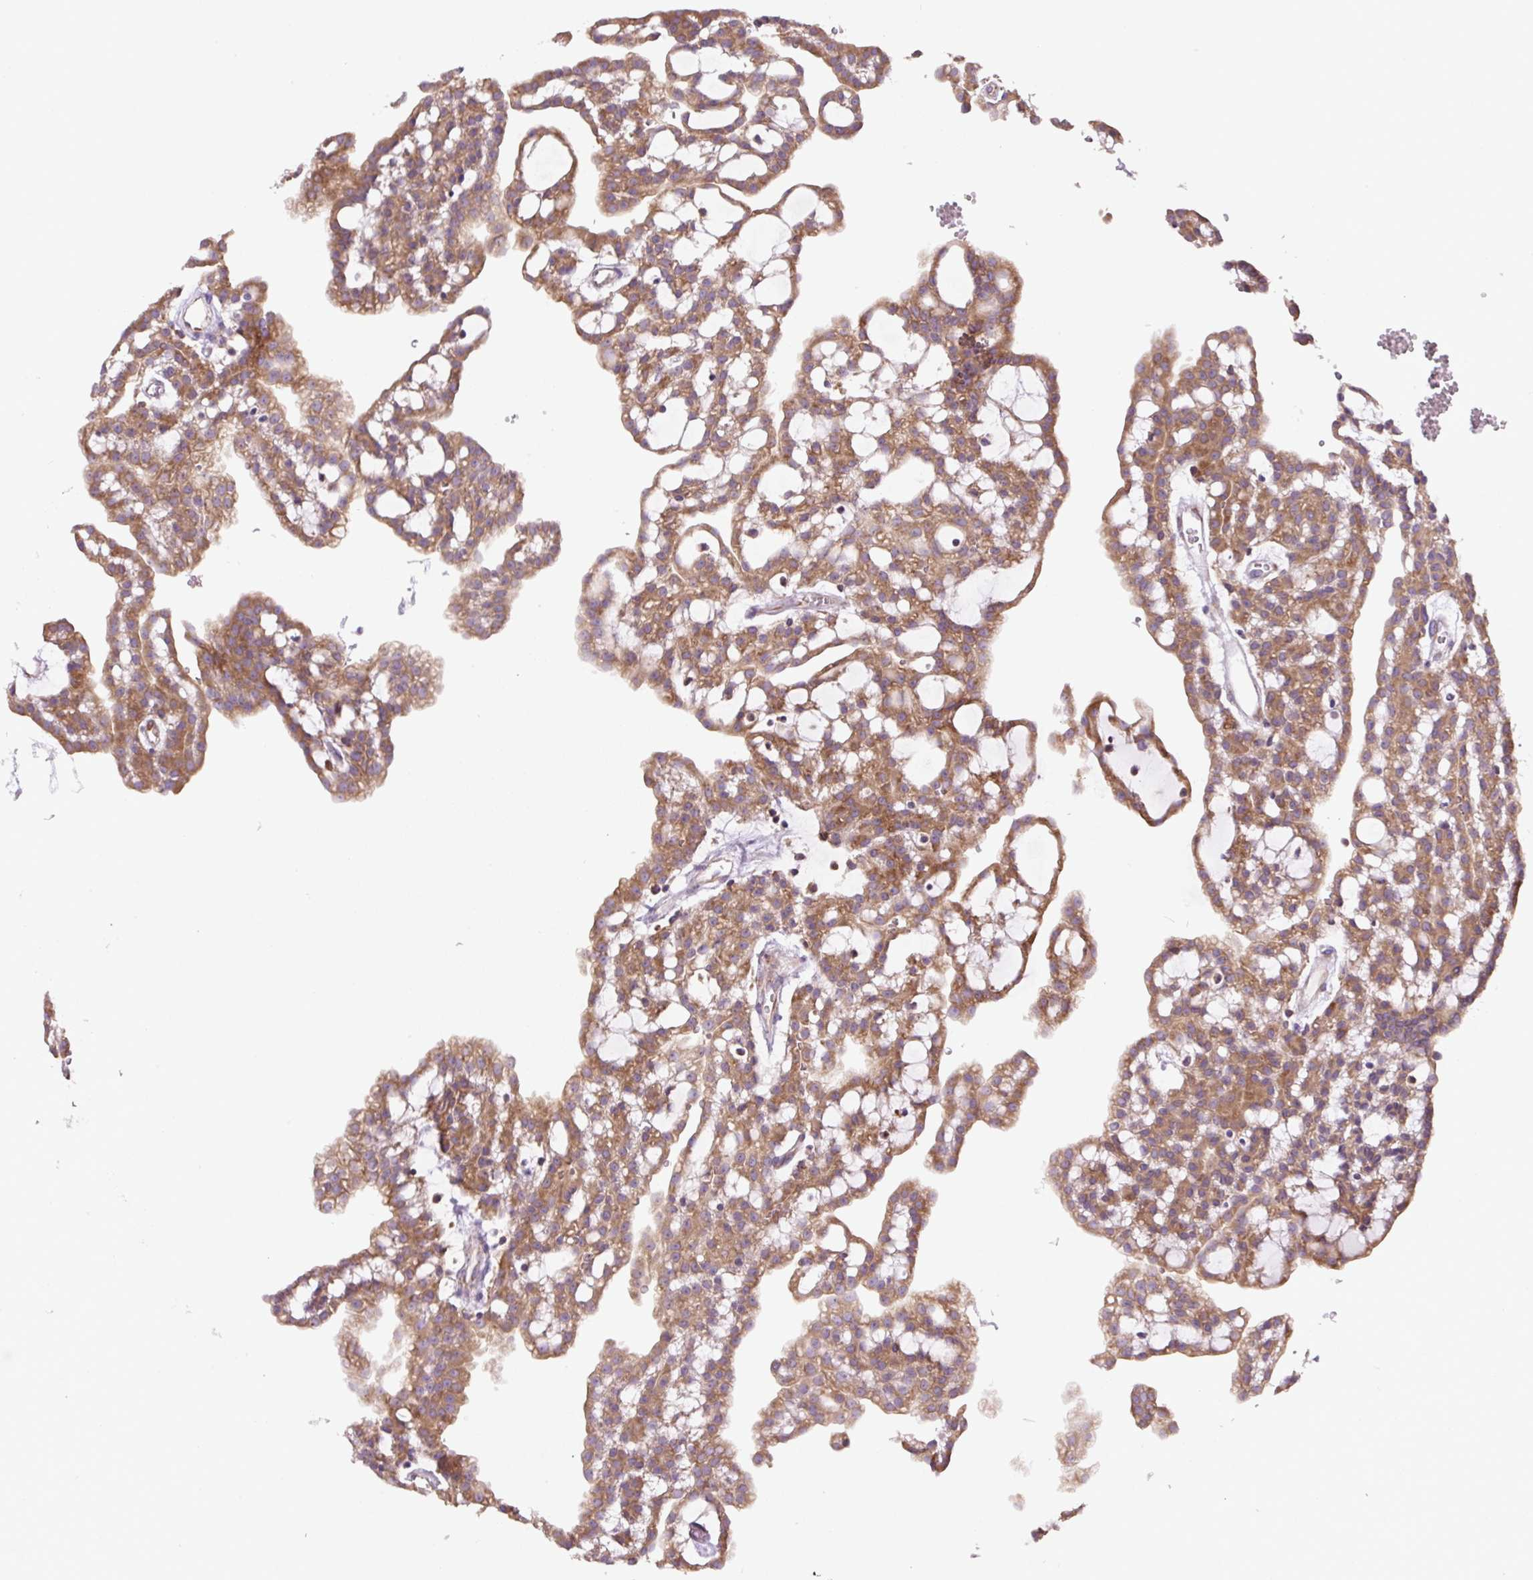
{"staining": {"intensity": "moderate", "quantity": ">75%", "location": "cytoplasmic/membranous"}, "tissue": "renal cancer", "cell_type": "Tumor cells", "image_type": "cancer", "snomed": [{"axis": "morphology", "description": "Adenocarcinoma, NOS"}, {"axis": "topography", "description": "Kidney"}], "caption": "Moderate cytoplasmic/membranous positivity for a protein is identified in about >75% of tumor cells of adenocarcinoma (renal) using IHC.", "gene": "RPS23", "patient": {"sex": "male", "age": 63}}